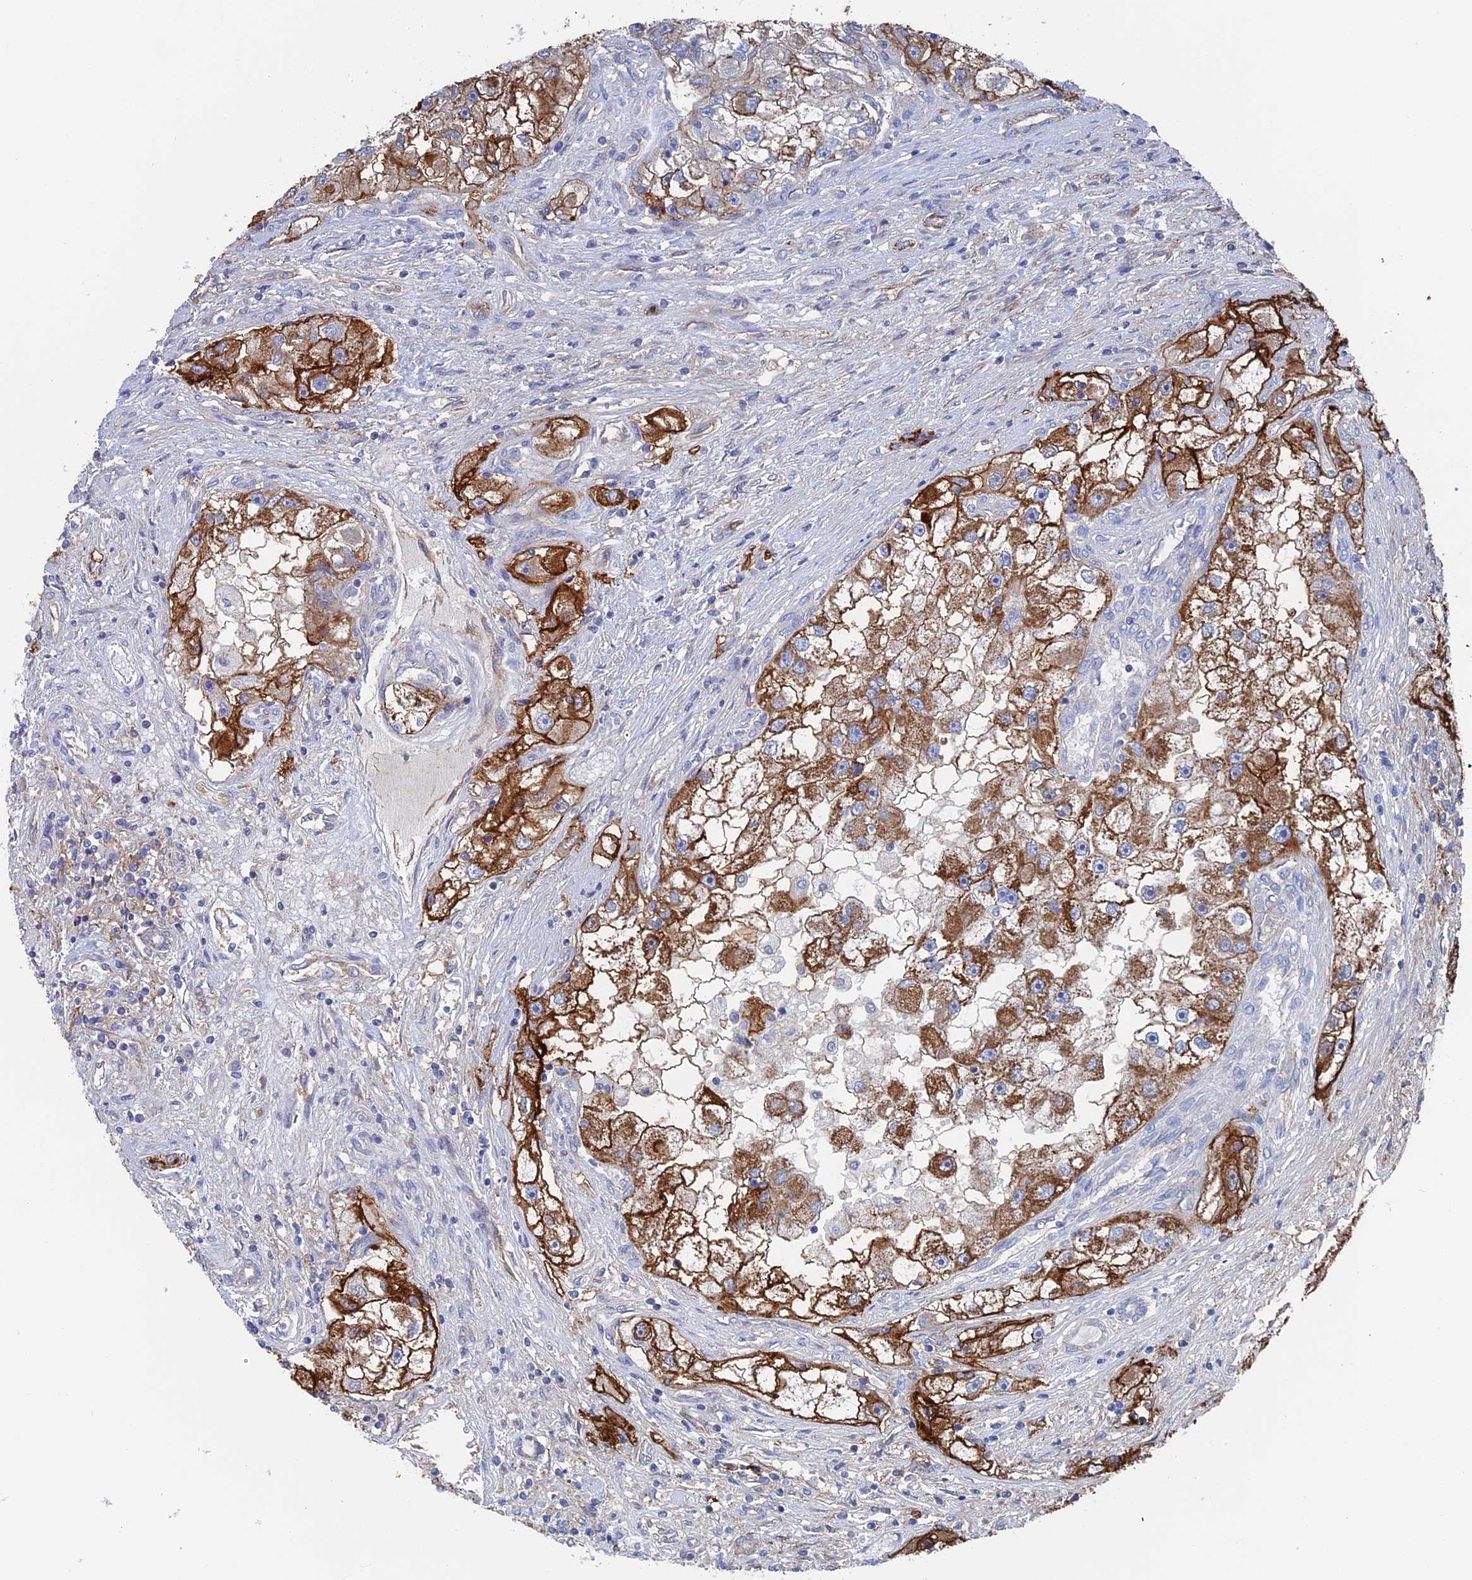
{"staining": {"intensity": "moderate", "quantity": ">75%", "location": "cytoplasmic/membranous"}, "tissue": "renal cancer", "cell_type": "Tumor cells", "image_type": "cancer", "snomed": [{"axis": "morphology", "description": "Adenocarcinoma, NOS"}, {"axis": "topography", "description": "Kidney"}], "caption": "Immunohistochemical staining of adenocarcinoma (renal) displays moderate cytoplasmic/membranous protein staining in approximately >75% of tumor cells. (Stains: DAB in brown, nuclei in blue, Microscopy: brightfield microscopy at high magnification).", "gene": "SNX11", "patient": {"sex": "male", "age": 63}}